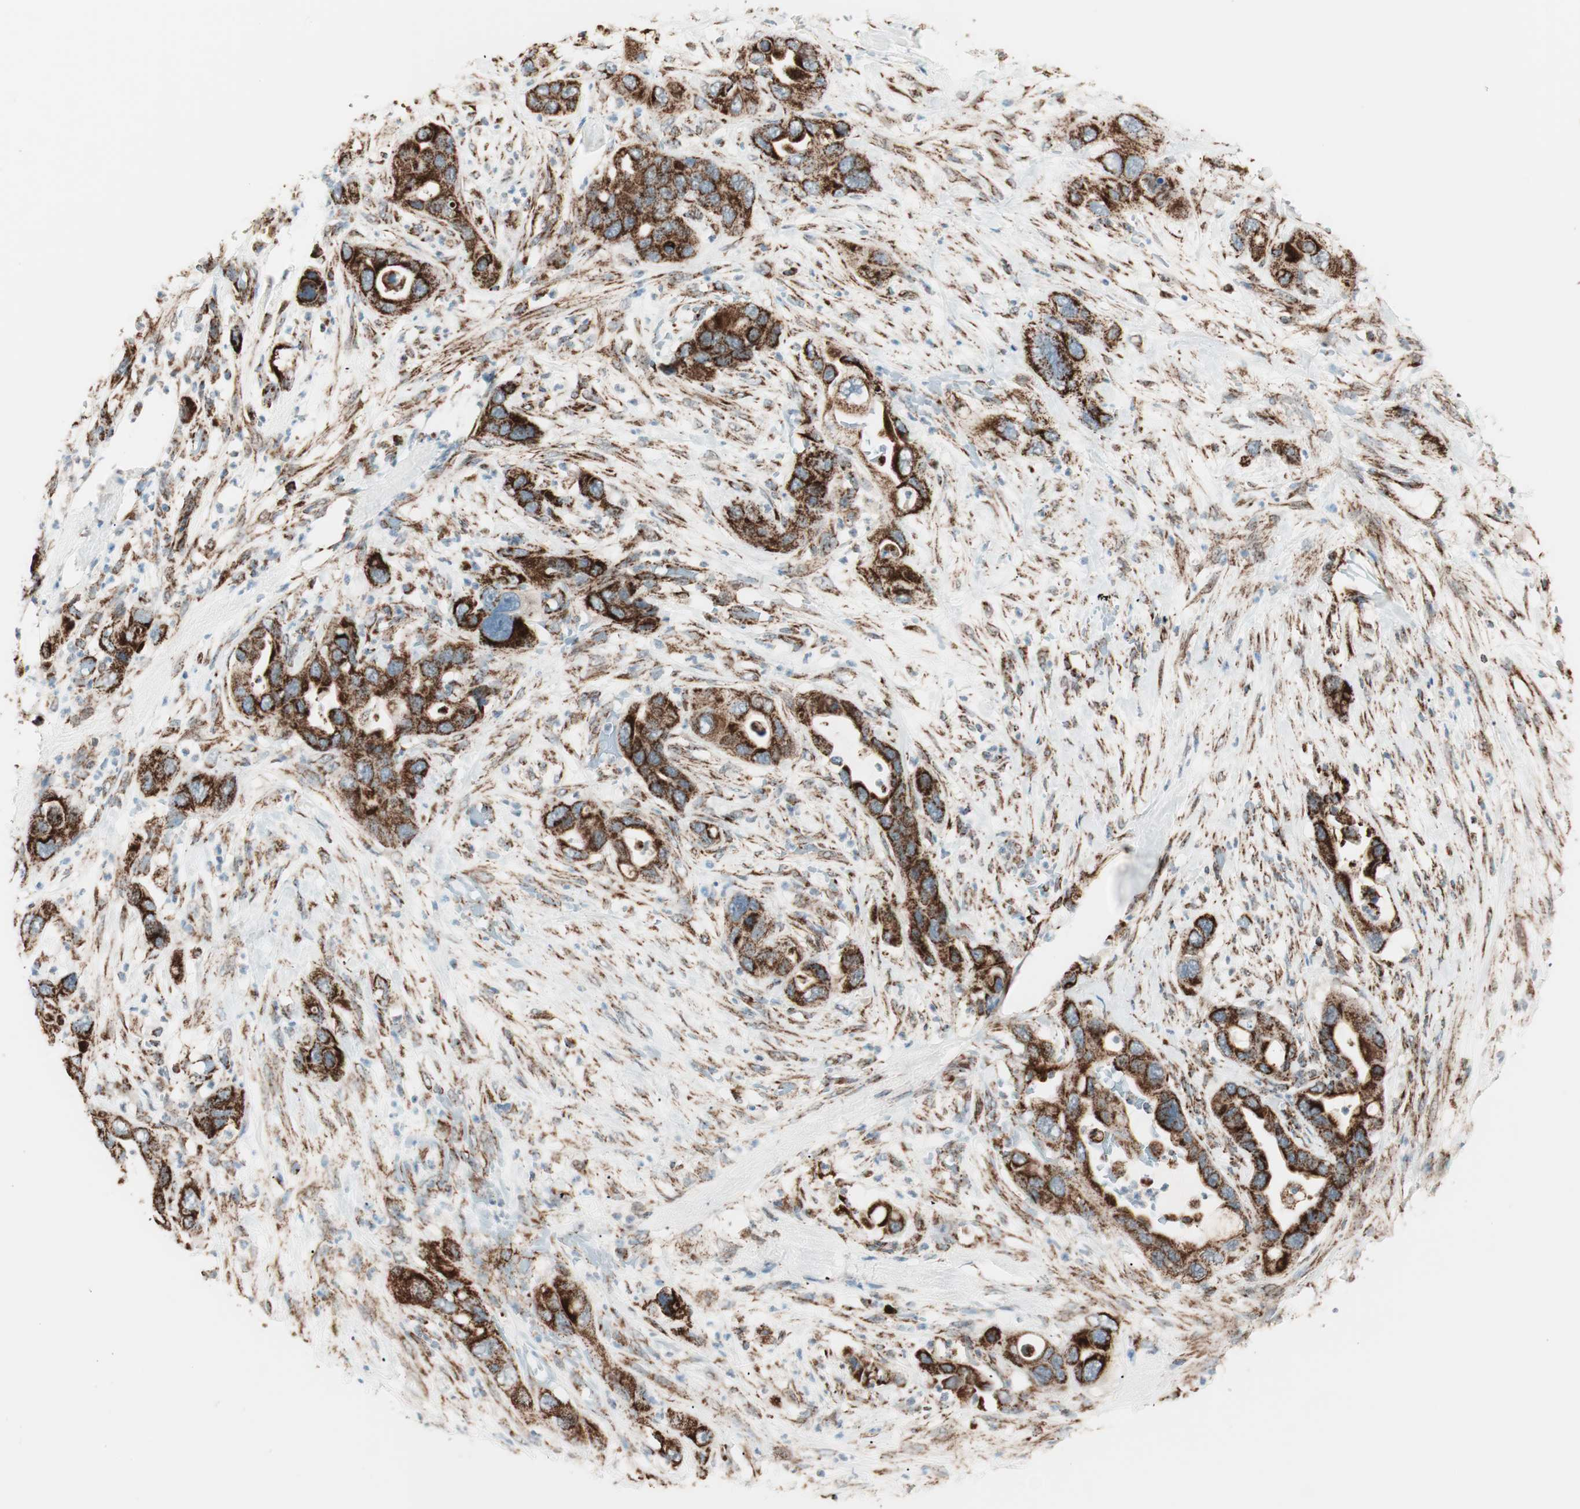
{"staining": {"intensity": "strong", "quantity": ">75%", "location": "cytoplasmic/membranous"}, "tissue": "pancreatic cancer", "cell_type": "Tumor cells", "image_type": "cancer", "snomed": [{"axis": "morphology", "description": "Adenocarcinoma, NOS"}, {"axis": "topography", "description": "Pancreas"}], "caption": "Immunohistochemical staining of adenocarcinoma (pancreatic) exhibits high levels of strong cytoplasmic/membranous staining in approximately >75% of tumor cells.", "gene": "TOMM22", "patient": {"sex": "female", "age": 71}}